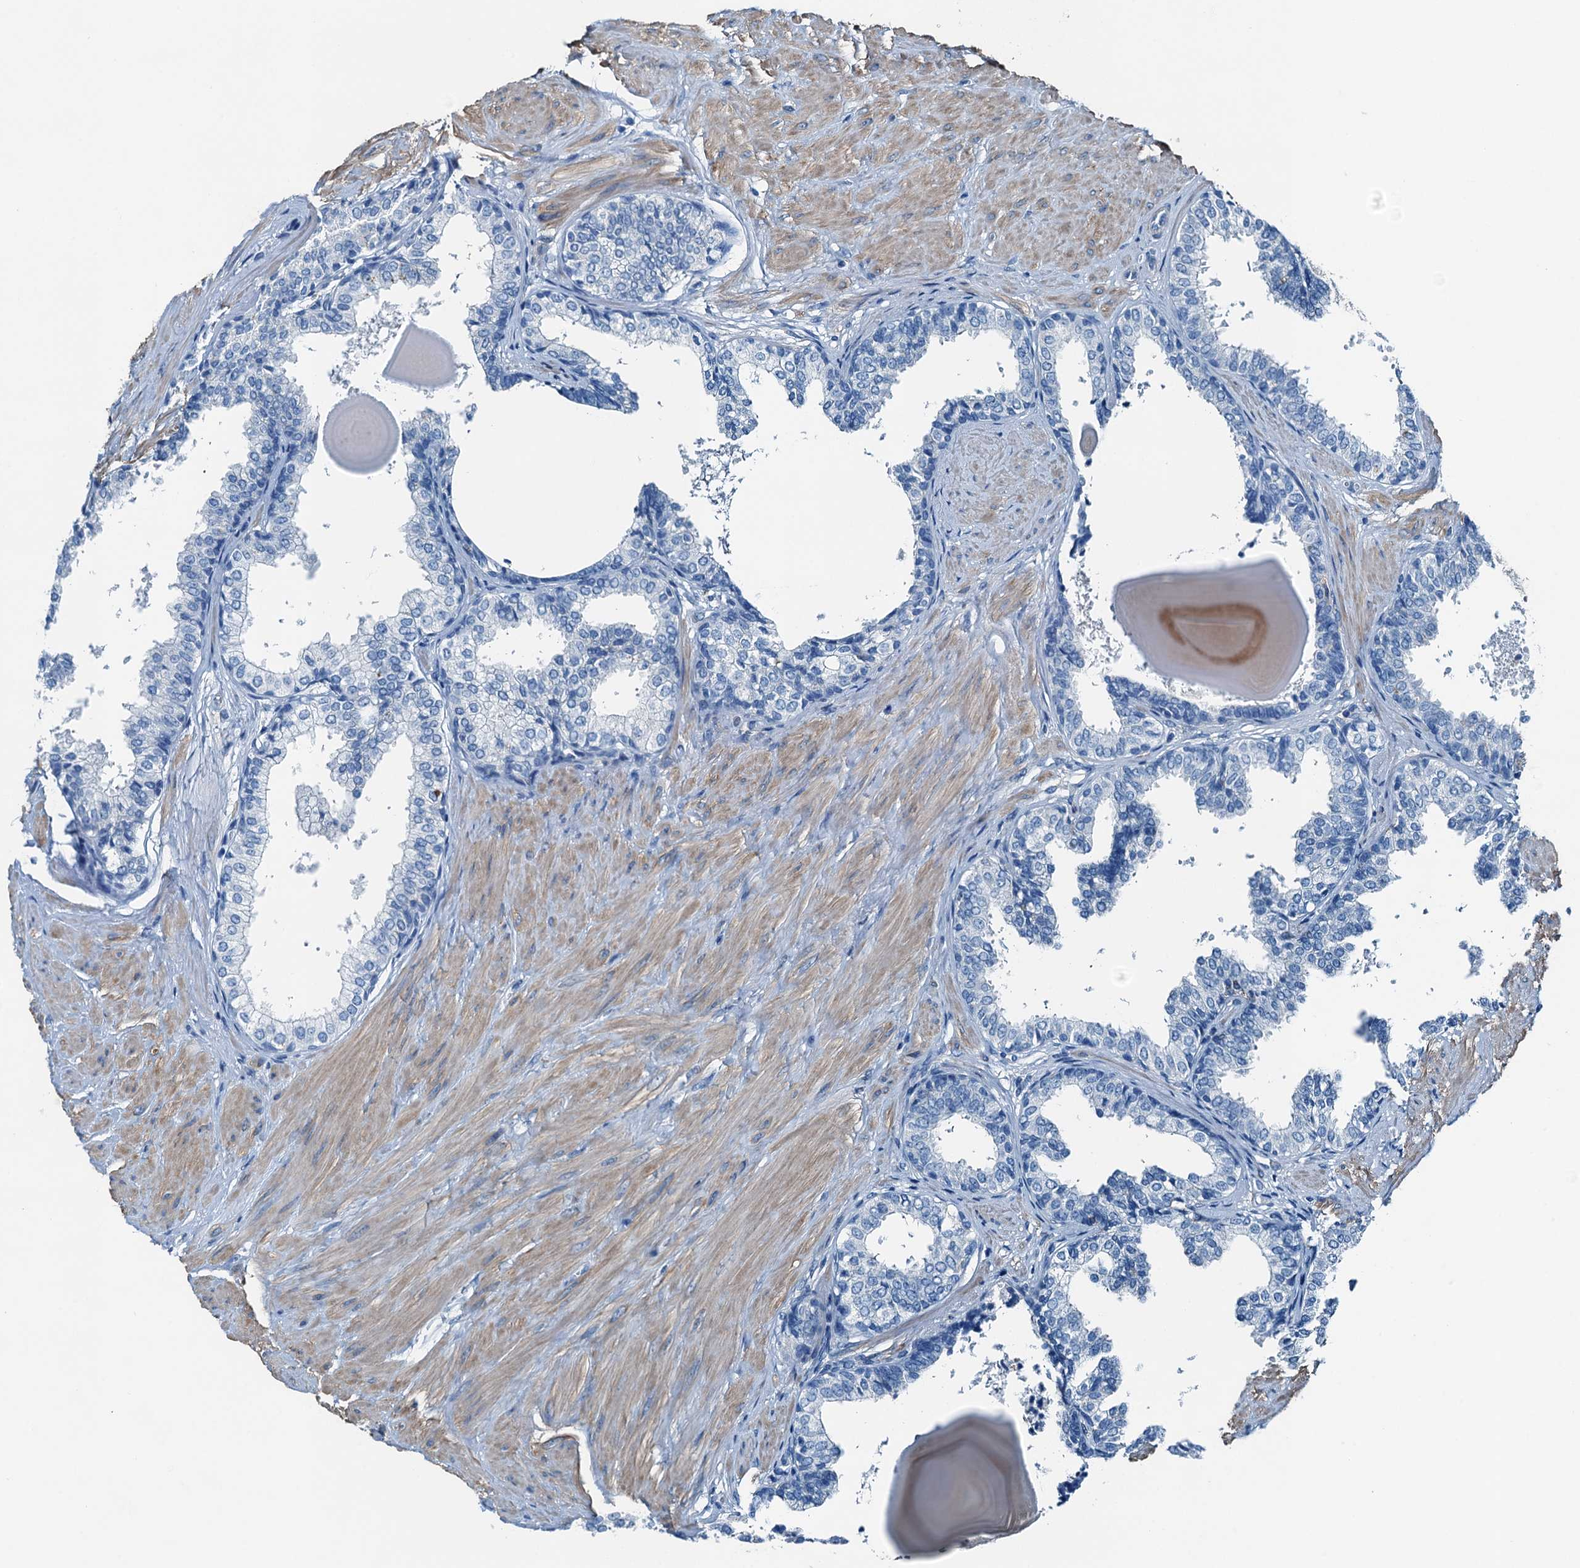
{"staining": {"intensity": "negative", "quantity": "none", "location": "none"}, "tissue": "prostate", "cell_type": "Glandular cells", "image_type": "normal", "snomed": [{"axis": "morphology", "description": "Normal tissue, NOS"}, {"axis": "topography", "description": "Prostate"}], "caption": "A photomicrograph of human prostate is negative for staining in glandular cells. (IHC, brightfield microscopy, high magnification).", "gene": "RAB3IL1", "patient": {"sex": "male", "age": 48}}